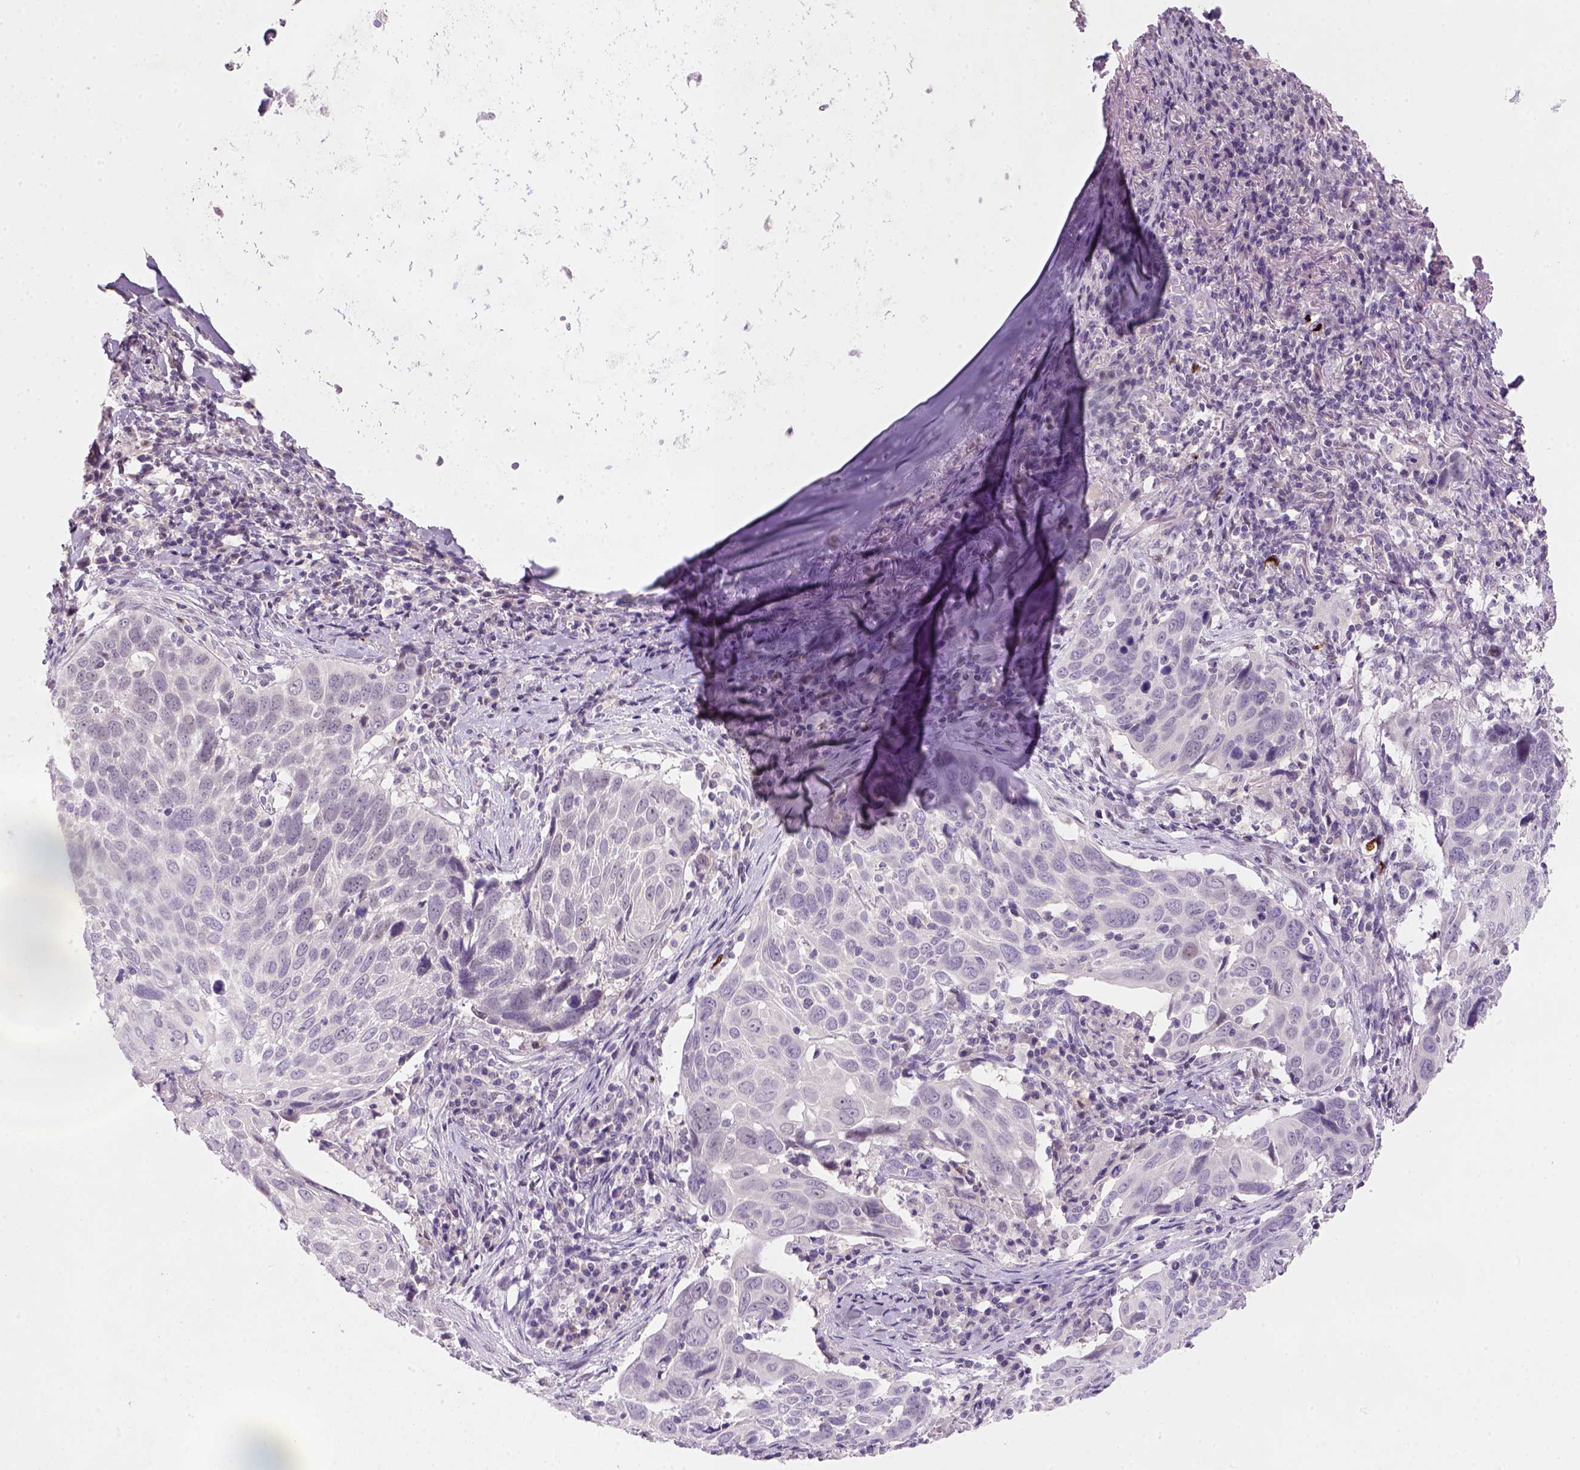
{"staining": {"intensity": "negative", "quantity": "none", "location": "none"}, "tissue": "lung cancer", "cell_type": "Tumor cells", "image_type": "cancer", "snomed": [{"axis": "morphology", "description": "Squamous cell carcinoma, NOS"}, {"axis": "topography", "description": "Lung"}], "caption": "A micrograph of lung squamous cell carcinoma stained for a protein demonstrates no brown staining in tumor cells. The staining is performed using DAB (3,3'-diaminobenzidine) brown chromogen with nuclei counter-stained in using hematoxylin.", "gene": "ZMAT4", "patient": {"sex": "male", "age": 57}}